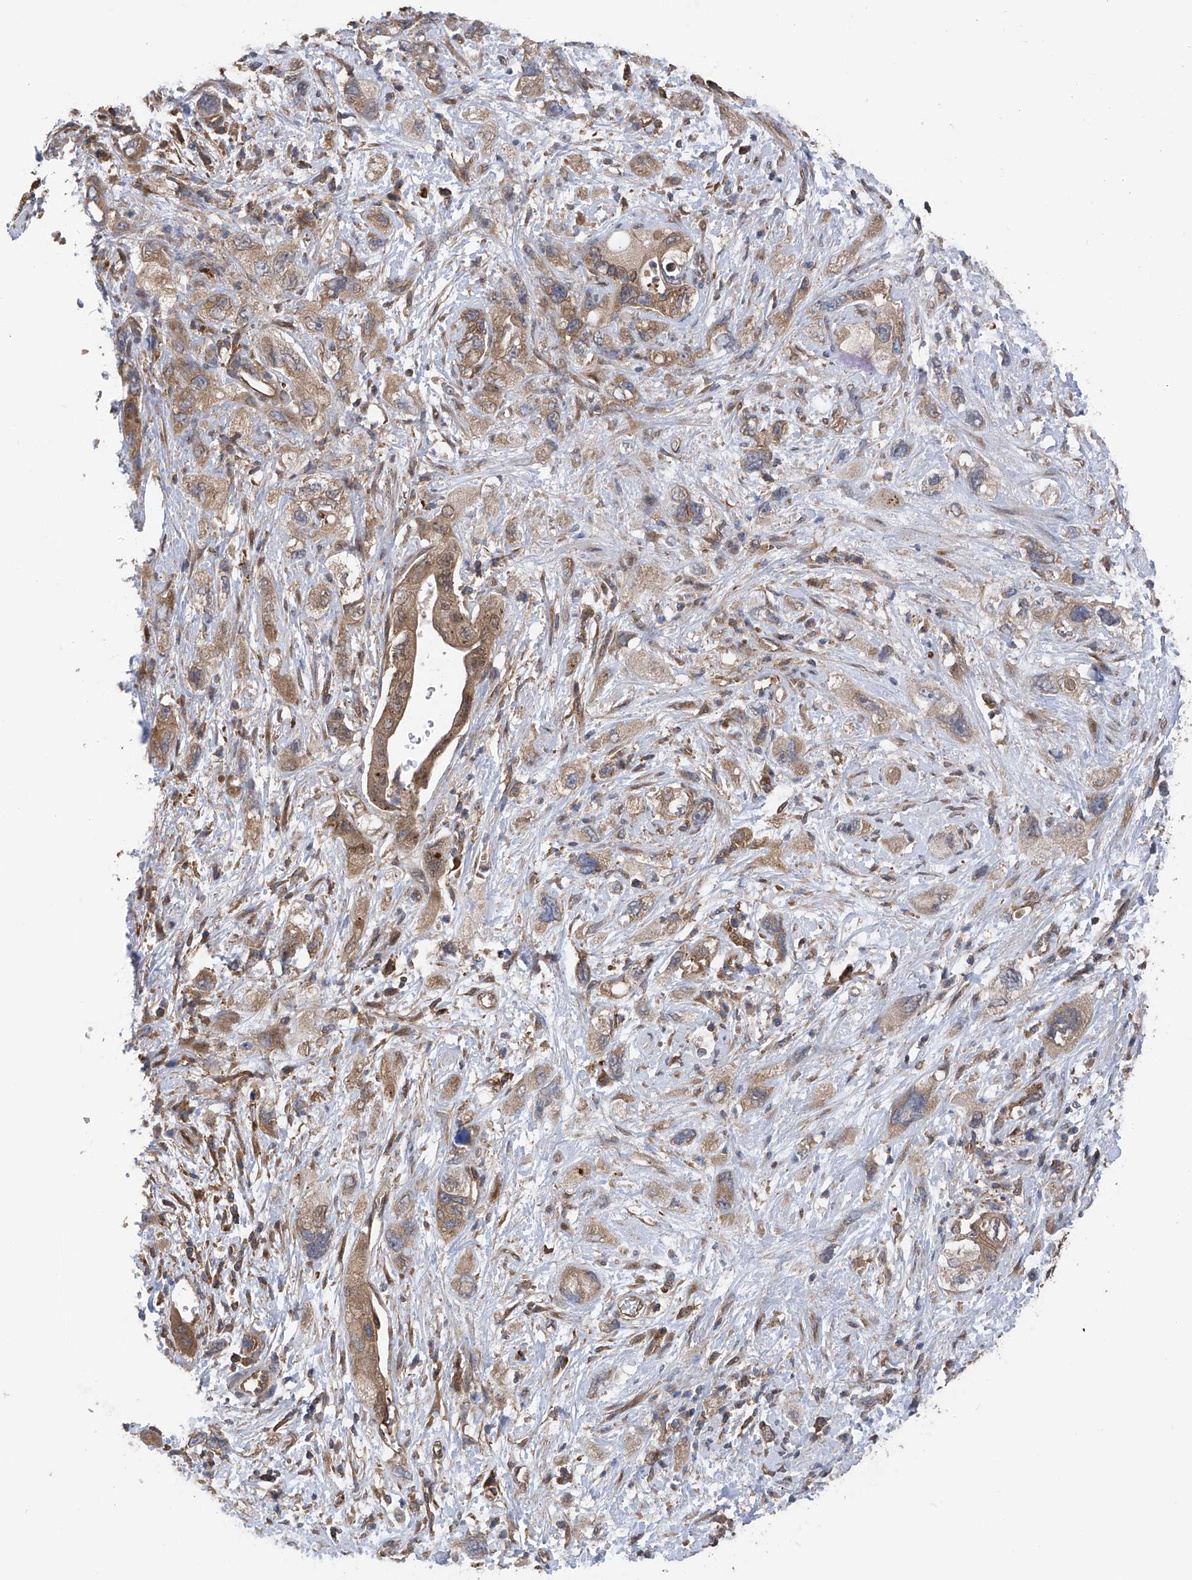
{"staining": {"intensity": "weak", "quantity": ">75%", "location": "cytoplasmic/membranous"}, "tissue": "pancreatic cancer", "cell_type": "Tumor cells", "image_type": "cancer", "snomed": [{"axis": "morphology", "description": "Adenocarcinoma, NOS"}, {"axis": "topography", "description": "Pancreas"}], "caption": "Pancreatic adenocarcinoma was stained to show a protein in brown. There is low levels of weak cytoplasmic/membranous positivity in about >75% of tumor cells. (Stains: DAB in brown, nuclei in blue, Microscopy: brightfield microscopy at high magnification).", "gene": "CHPF", "patient": {"sex": "female", "age": 73}}